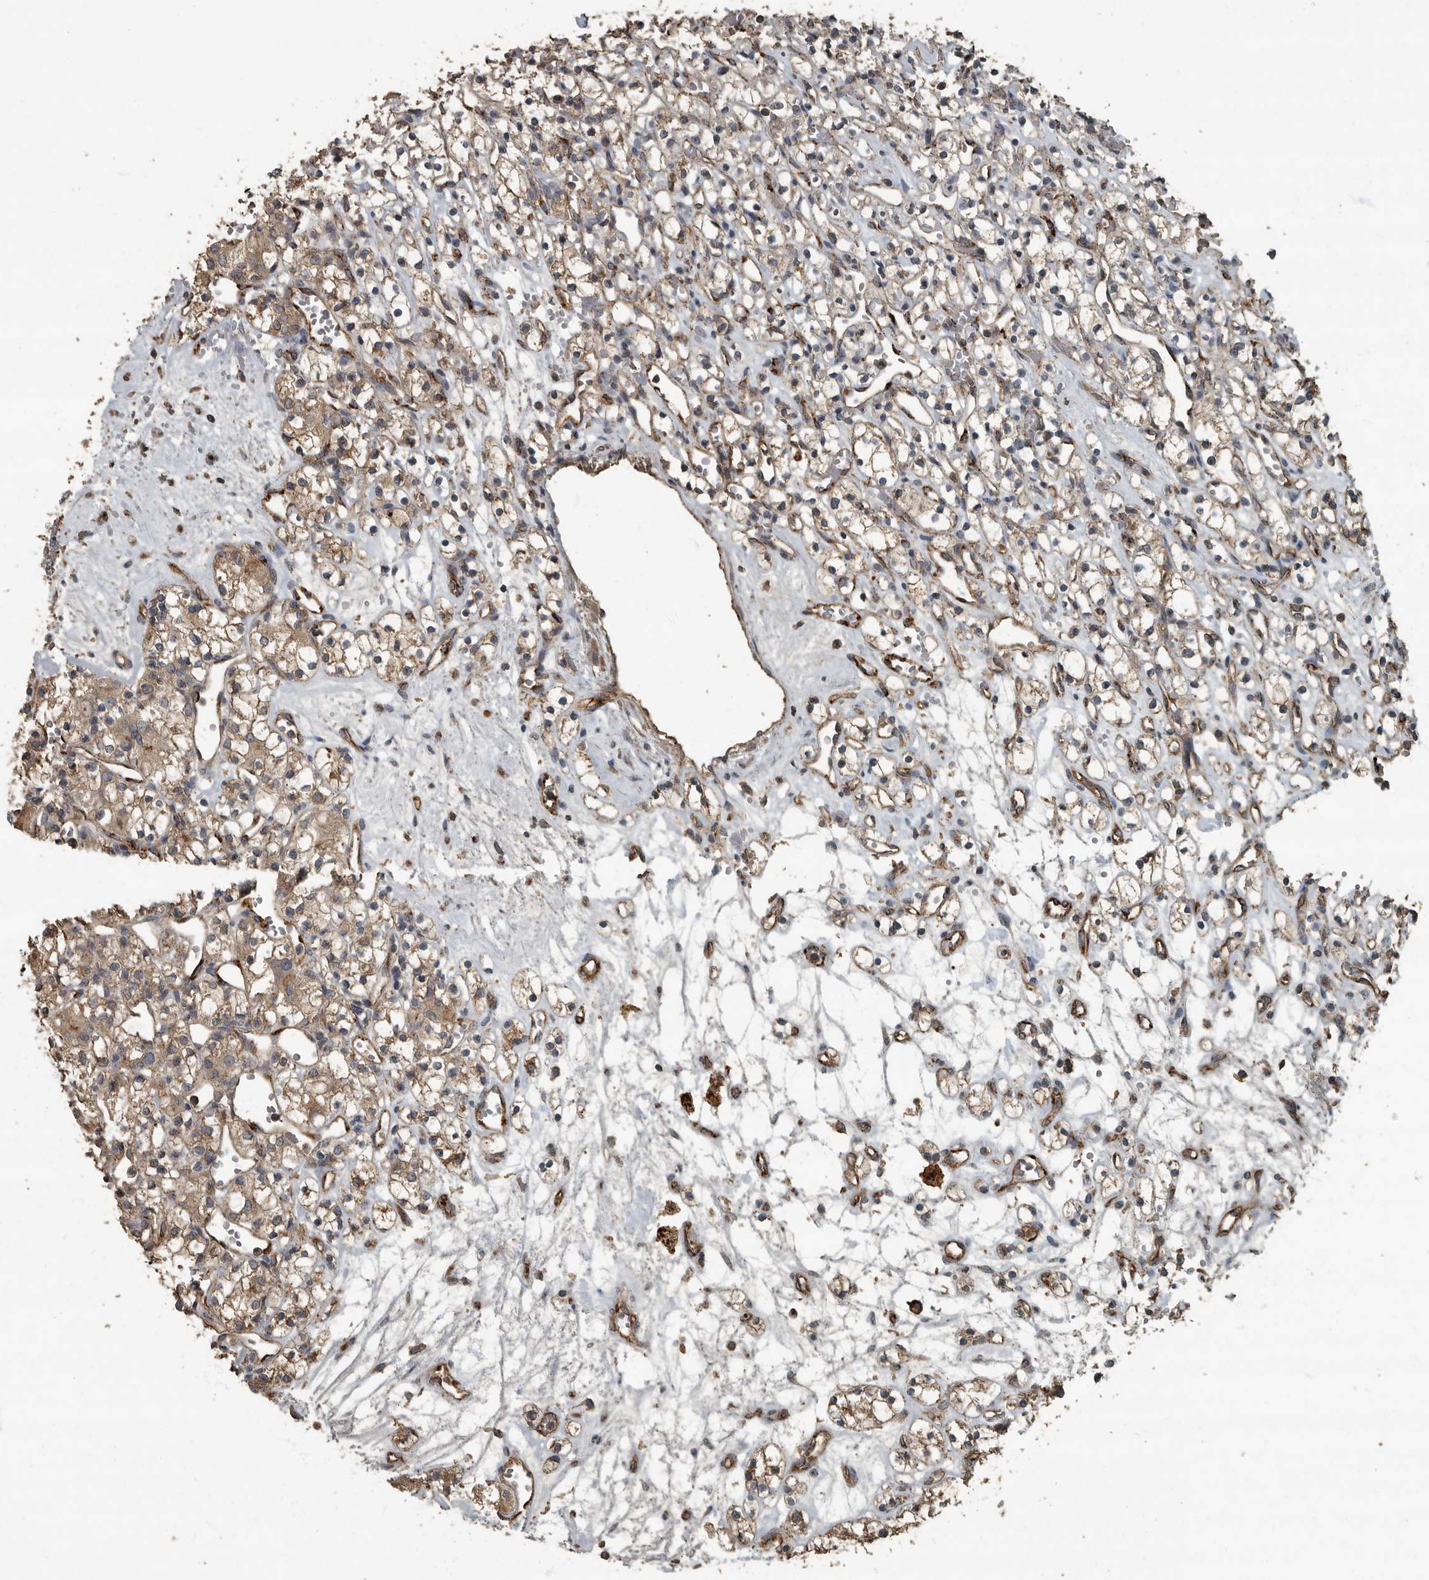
{"staining": {"intensity": "weak", "quantity": "25%-75%", "location": "cytoplasmic/membranous"}, "tissue": "renal cancer", "cell_type": "Tumor cells", "image_type": "cancer", "snomed": [{"axis": "morphology", "description": "Adenocarcinoma, NOS"}, {"axis": "topography", "description": "Kidney"}], "caption": "Human adenocarcinoma (renal) stained with a brown dye exhibits weak cytoplasmic/membranous positive positivity in approximately 25%-75% of tumor cells.", "gene": "IL15RA", "patient": {"sex": "female", "age": 59}}